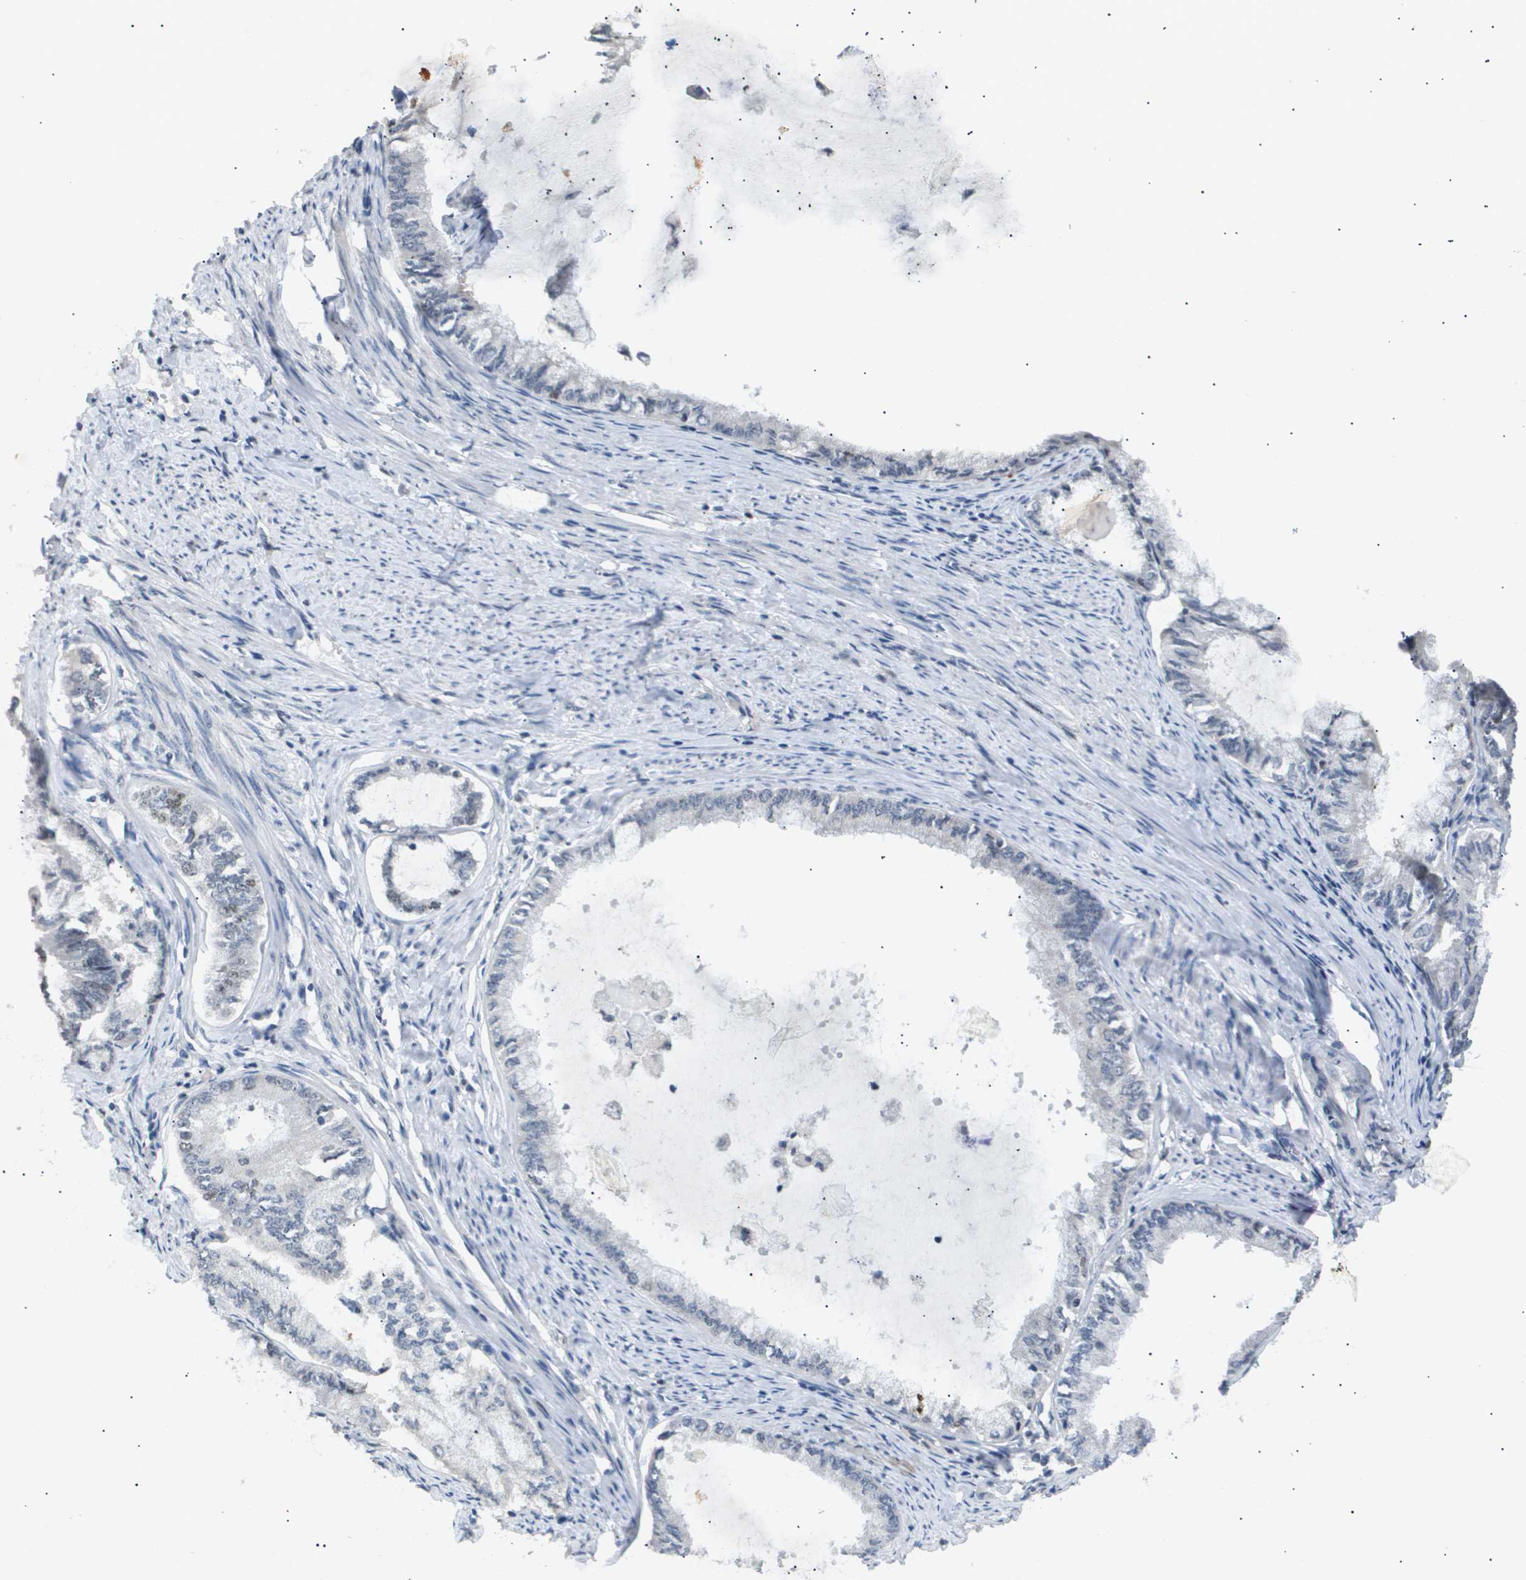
{"staining": {"intensity": "weak", "quantity": "<25%", "location": "nuclear"}, "tissue": "endometrial cancer", "cell_type": "Tumor cells", "image_type": "cancer", "snomed": [{"axis": "morphology", "description": "Adenocarcinoma, NOS"}, {"axis": "topography", "description": "Endometrium"}], "caption": "There is no significant expression in tumor cells of endometrial cancer.", "gene": "ANAPC2", "patient": {"sex": "female", "age": 86}}